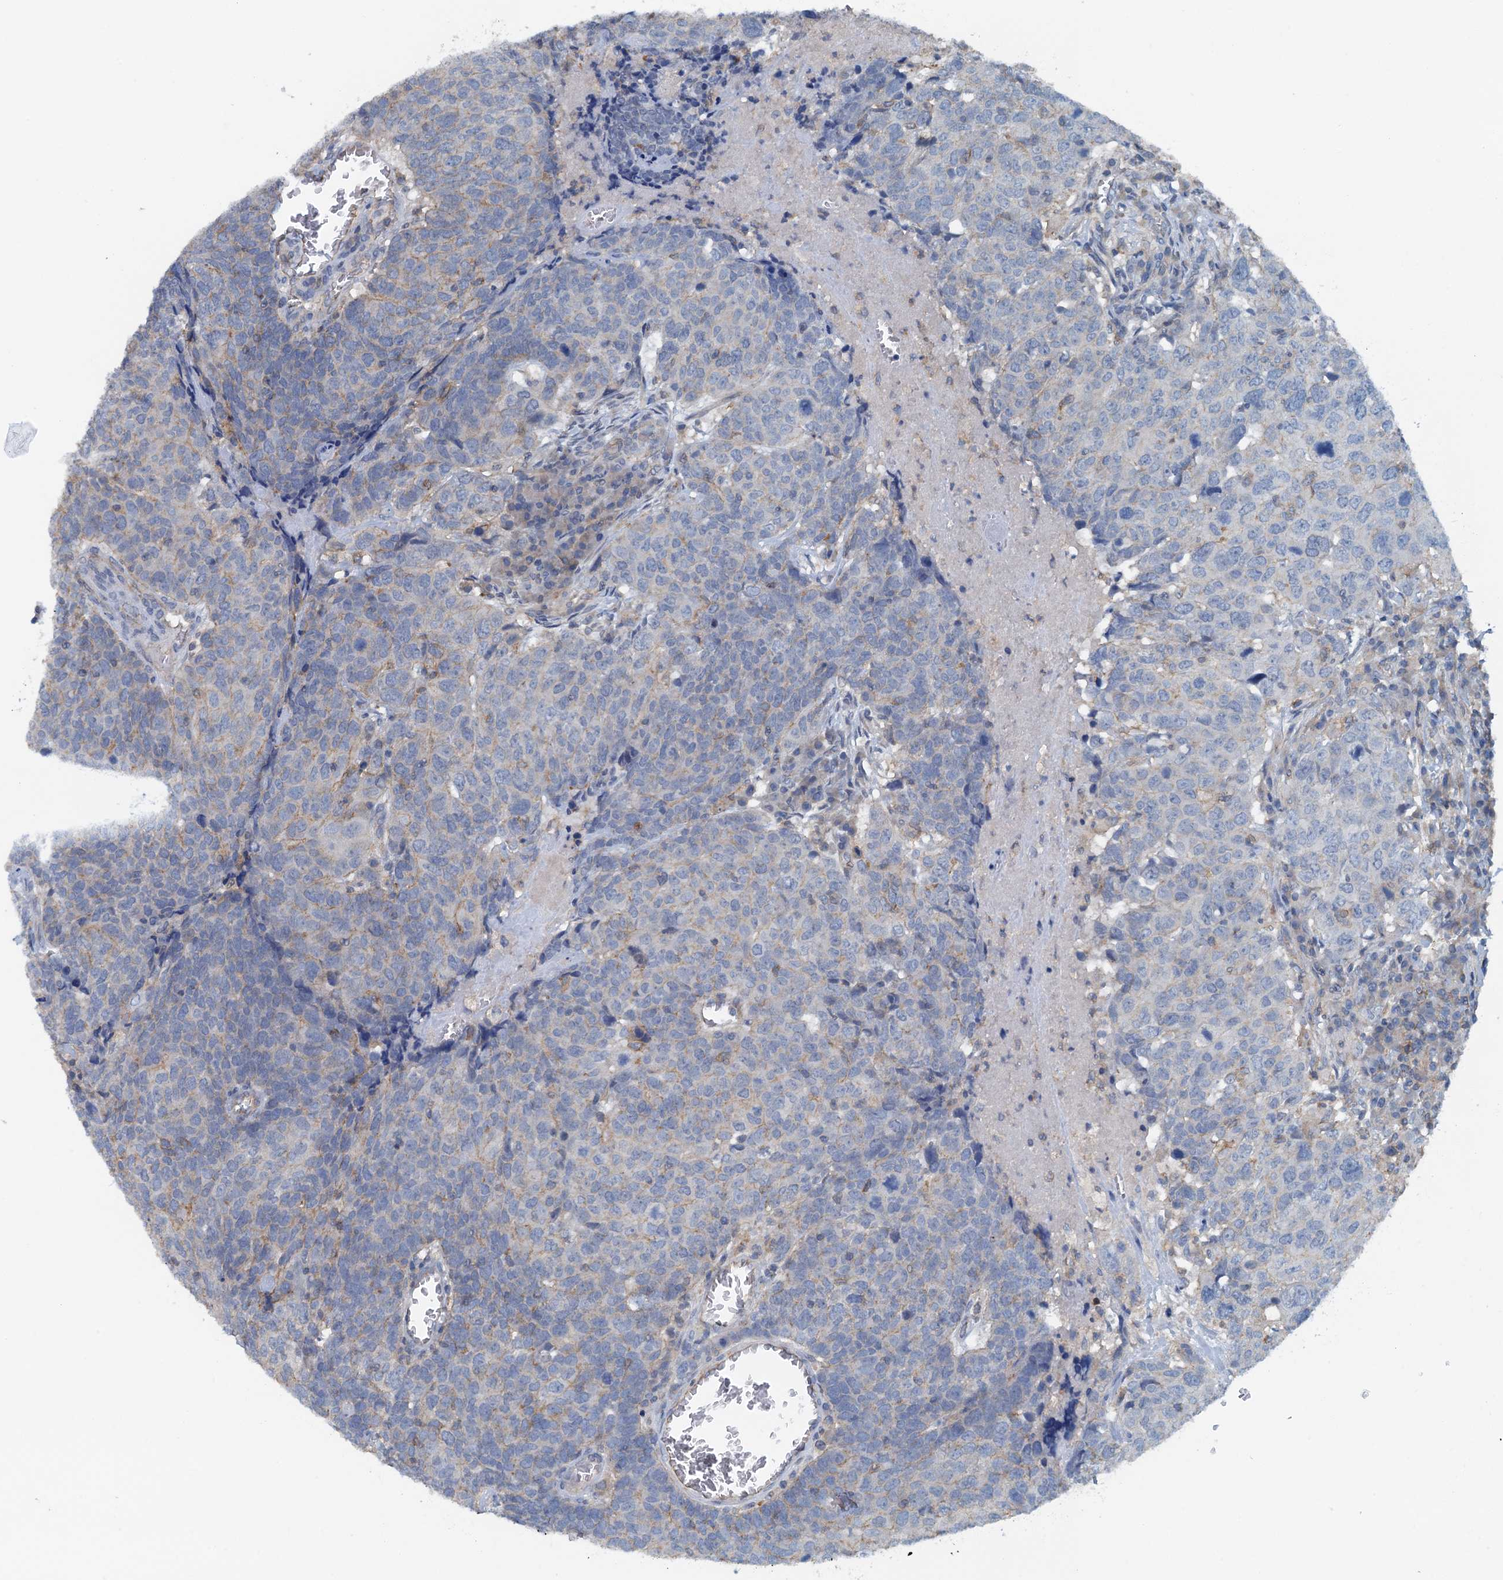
{"staining": {"intensity": "negative", "quantity": "none", "location": "none"}, "tissue": "head and neck cancer", "cell_type": "Tumor cells", "image_type": "cancer", "snomed": [{"axis": "morphology", "description": "Squamous cell carcinoma, NOS"}, {"axis": "topography", "description": "Head-Neck"}], "caption": "IHC image of human head and neck cancer stained for a protein (brown), which displays no staining in tumor cells.", "gene": "THAP10", "patient": {"sex": "male", "age": 66}}